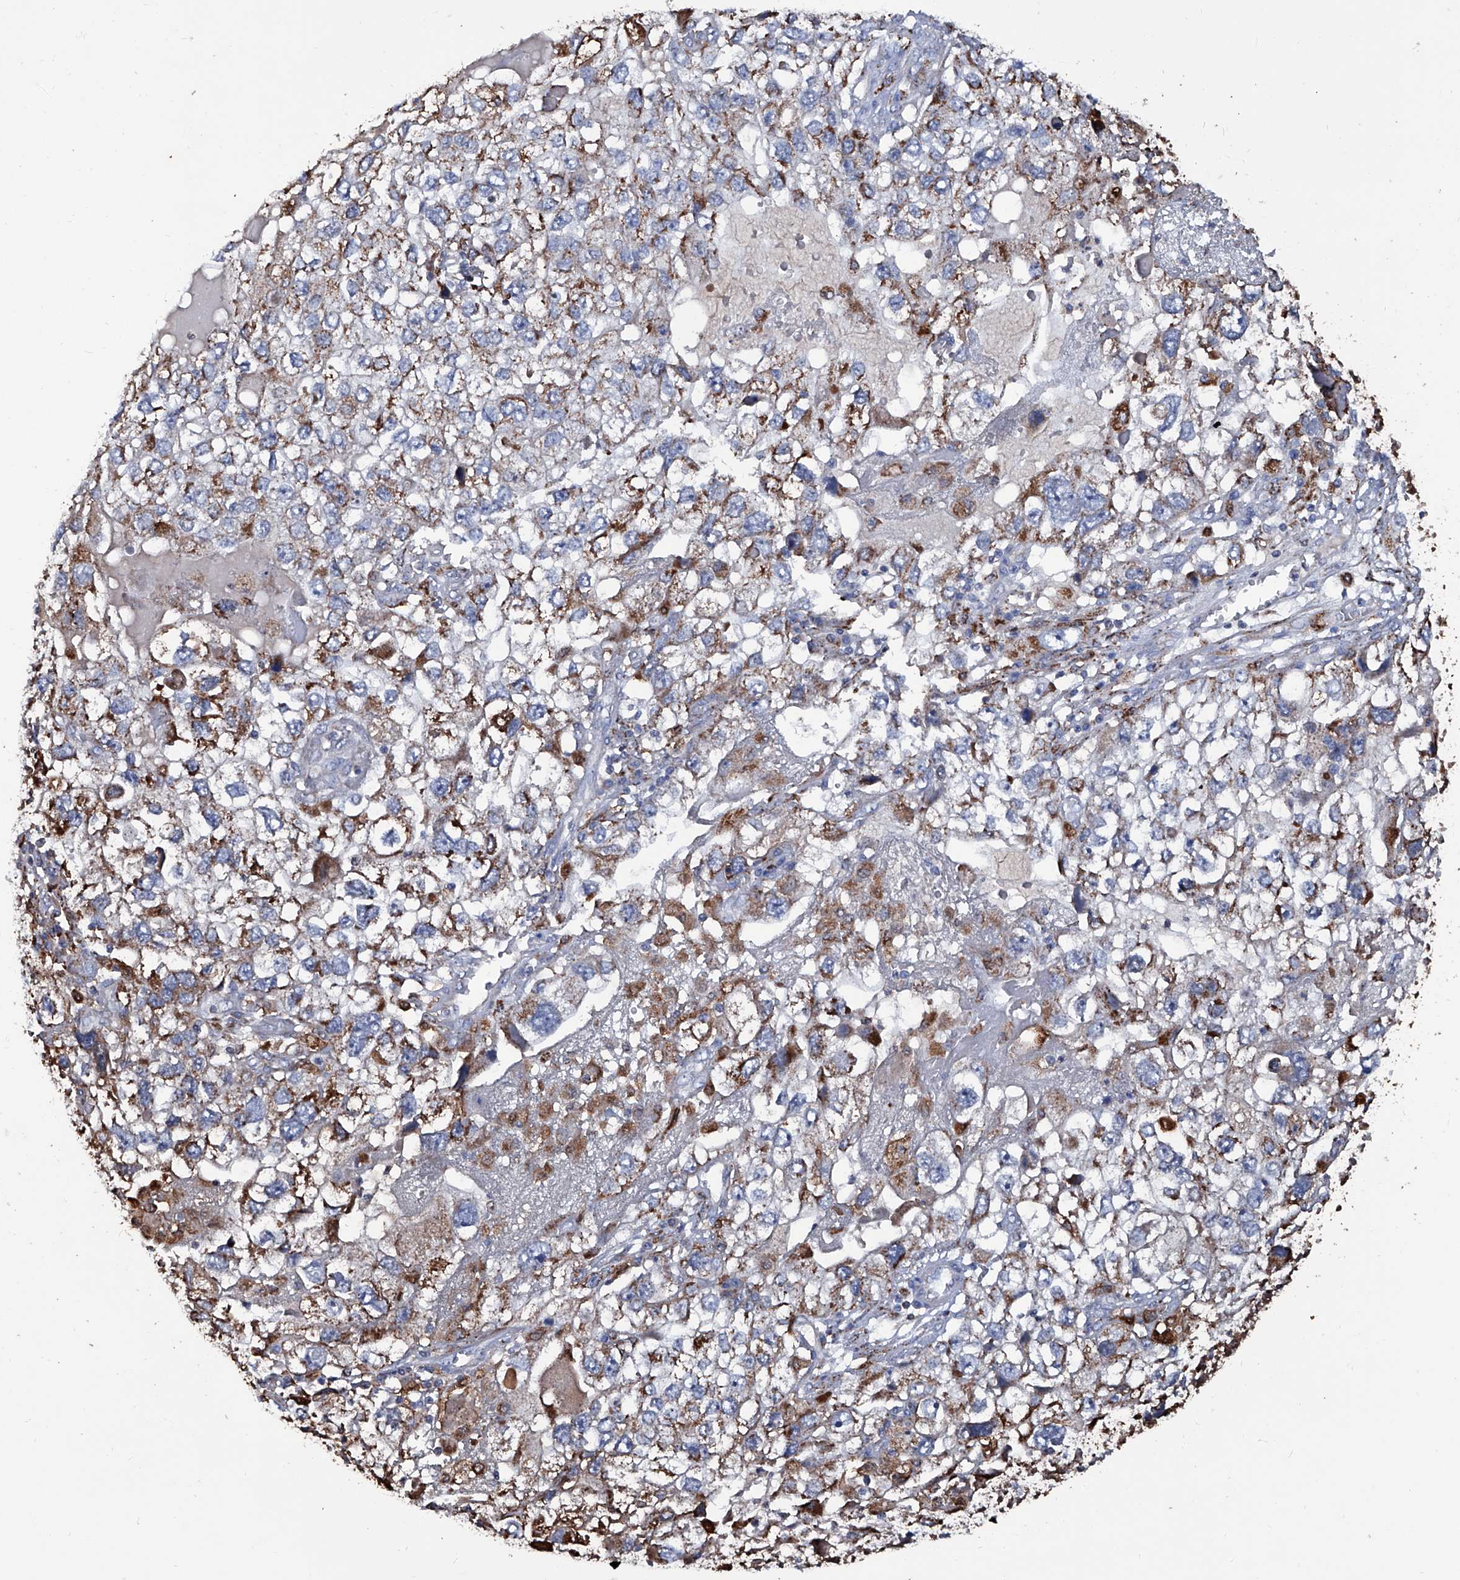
{"staining": {"intensity": "moderate", "quantity": ">75%", "location": "cytoplasmic/membranous"}, "tissue": "endometrial cancer", "cell_type": "Tumor cells", "image_type": "cancer", "snomed": [{"axis": "morphology", "description": "Adenocarcinoma, NOS"}, {"axis": "topography", "description": "Endometrium"}], "caption": "Protein analysis of endometrial cancer tissue reveals moderate cytoplasmic/membranous positivity in approximately >75% of tumor cells.", "gene": "NHS", "patient": {"sex": "female", "age": 49}}